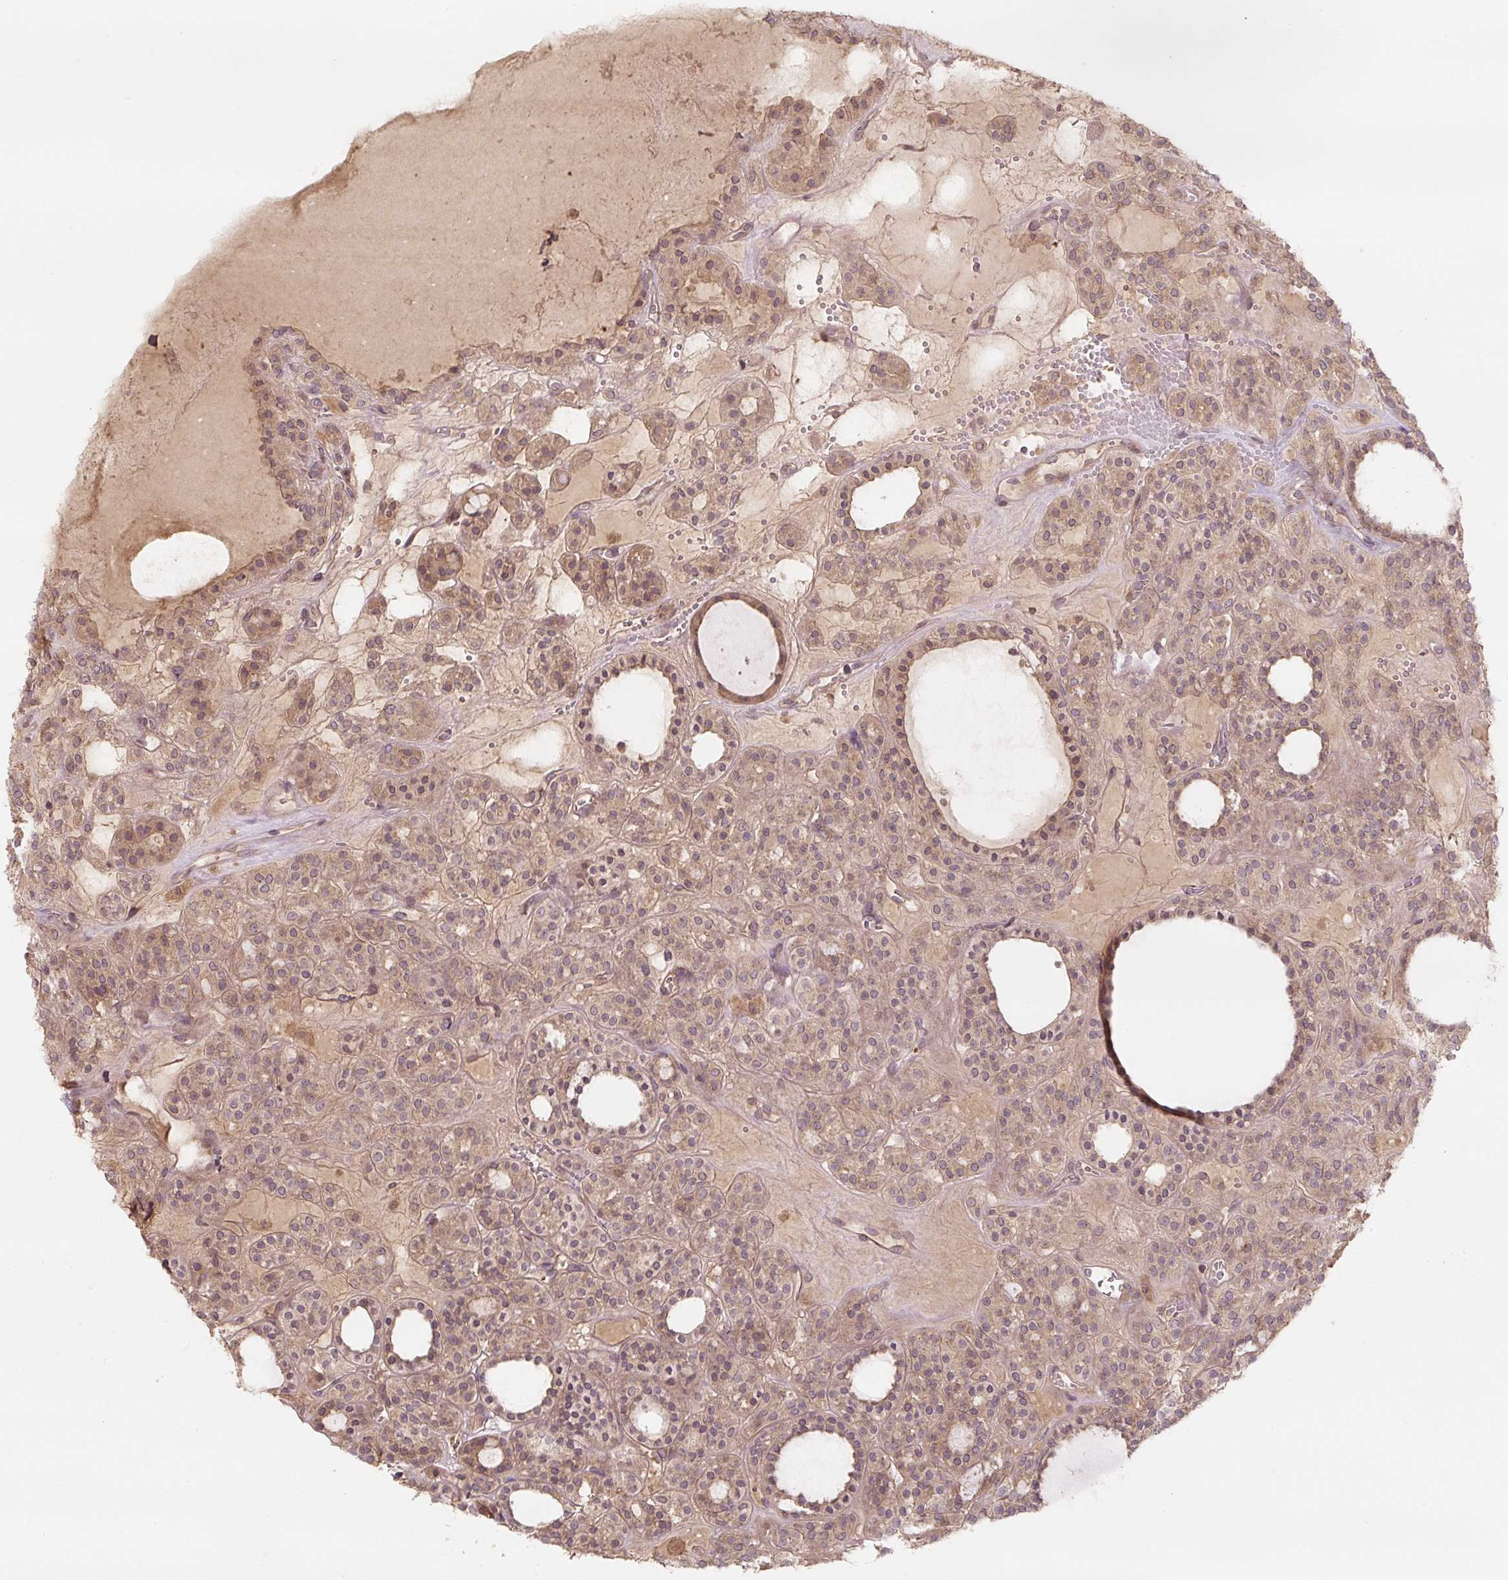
{"staining": {"intensity": "weak", "quantity": ">75%", "location": "cytoplasmic/membranous"}, "tissue": "thyroid cancer", "cell_type": "Tumor cells", "image_type": "cancer", "snomed": [{"axis": "morphology", "description": "Follicular adenoma carcinoma, NOS"}, {"axis": "topography", "description": "Thyroid gland"}], "caption": "Follicular adenoma carcinoma (thyroid) stained with a protein marker demonstrates weak staining in tumor cells.", "gene": "C2orf73", "patient": {"sex": "female", "age": 63}}